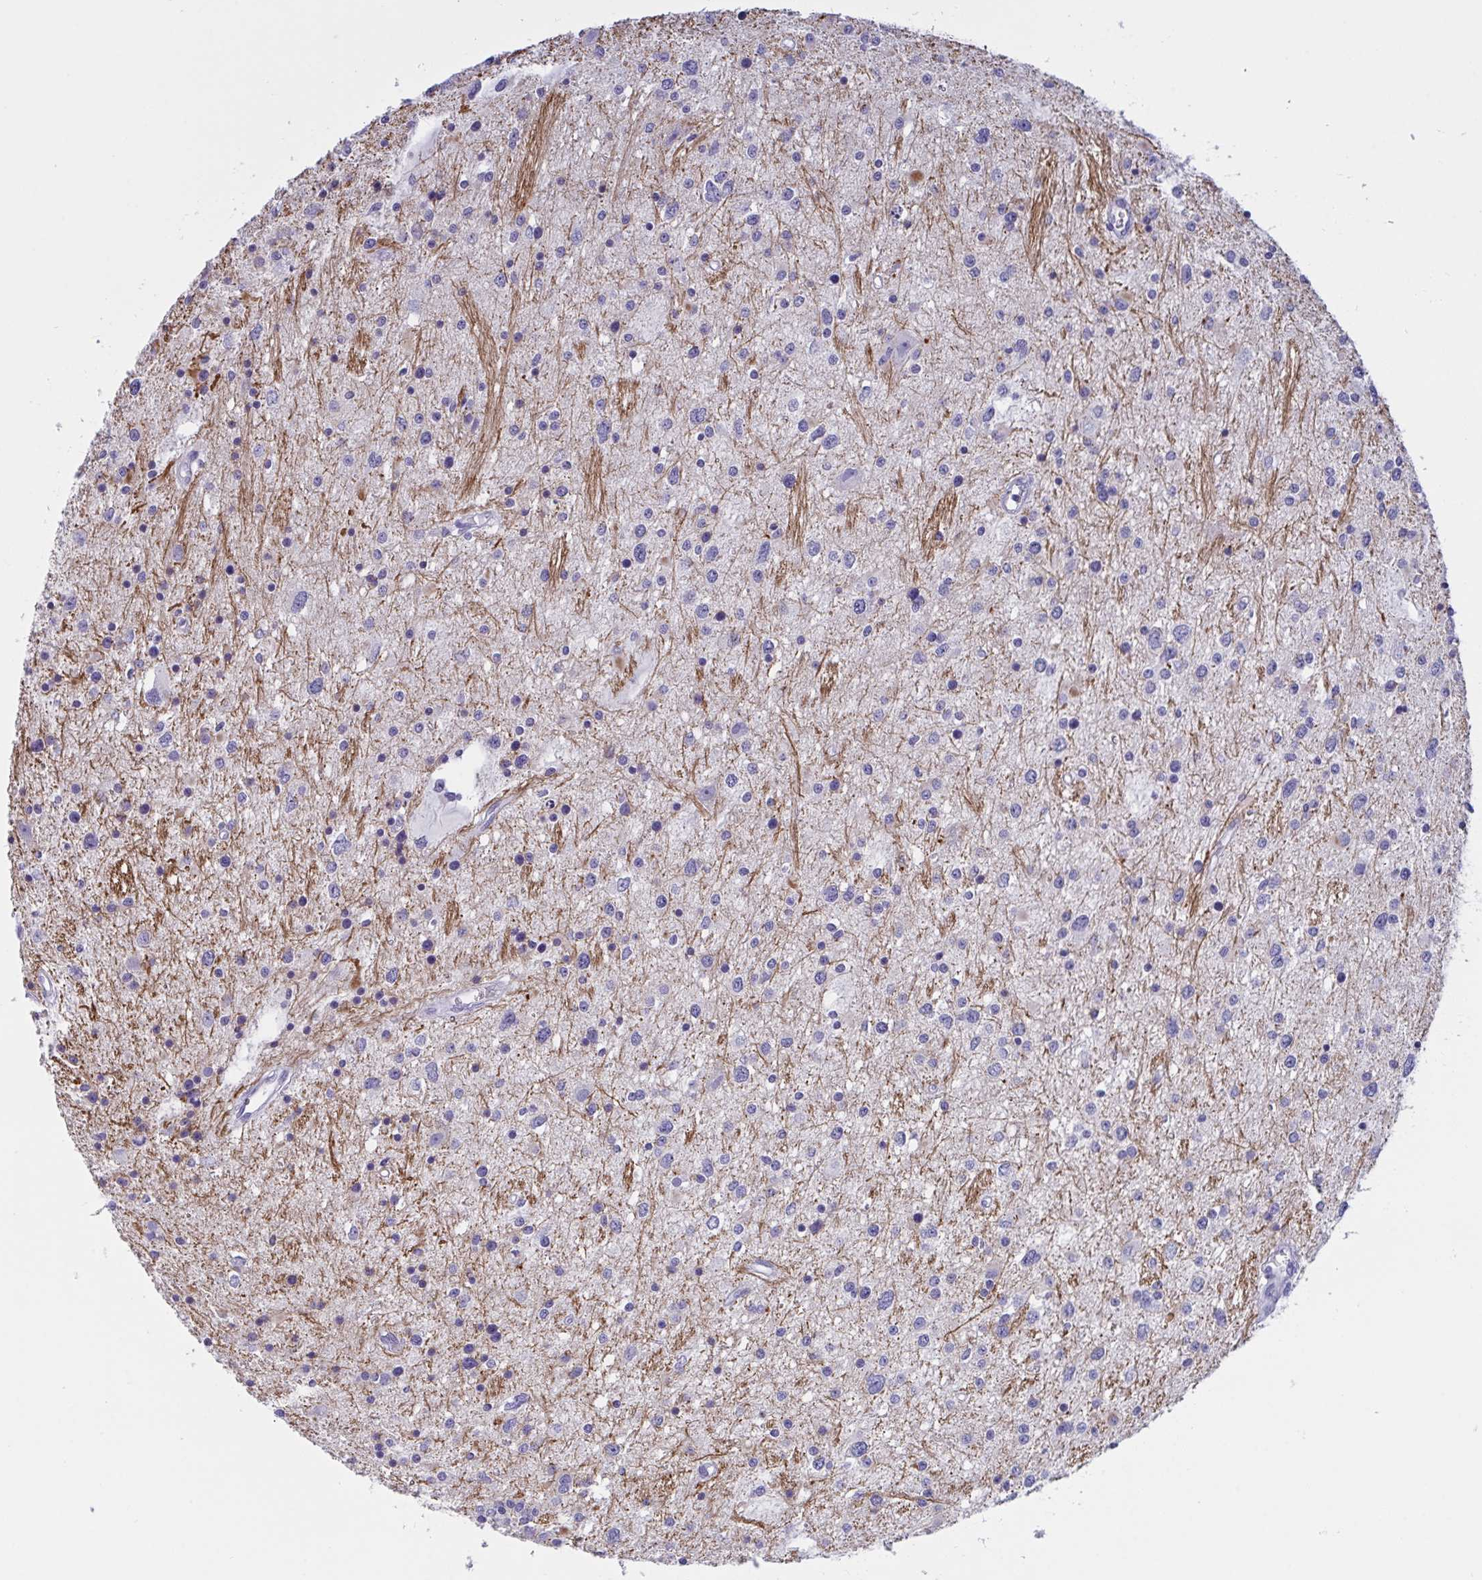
{"staining": {"intensity": "negative", "quantity": "none", "location": "none"}, "tissue": "glioma", "cell_type": "Tumor cells", "image_type": "cancer", "snomed": [{"axis": "morphology", "description": "Glioma, malignant, High grade"}, {"axis": "topography", "description": "Brain"}], "caption": "Micrograph shows no protein staining in tumor cells of glioma tissue. (IHC, brightfield microscopy, high magnification).", "gene": "OXLD1", "patient": {"sex": "male", "age": 54}}